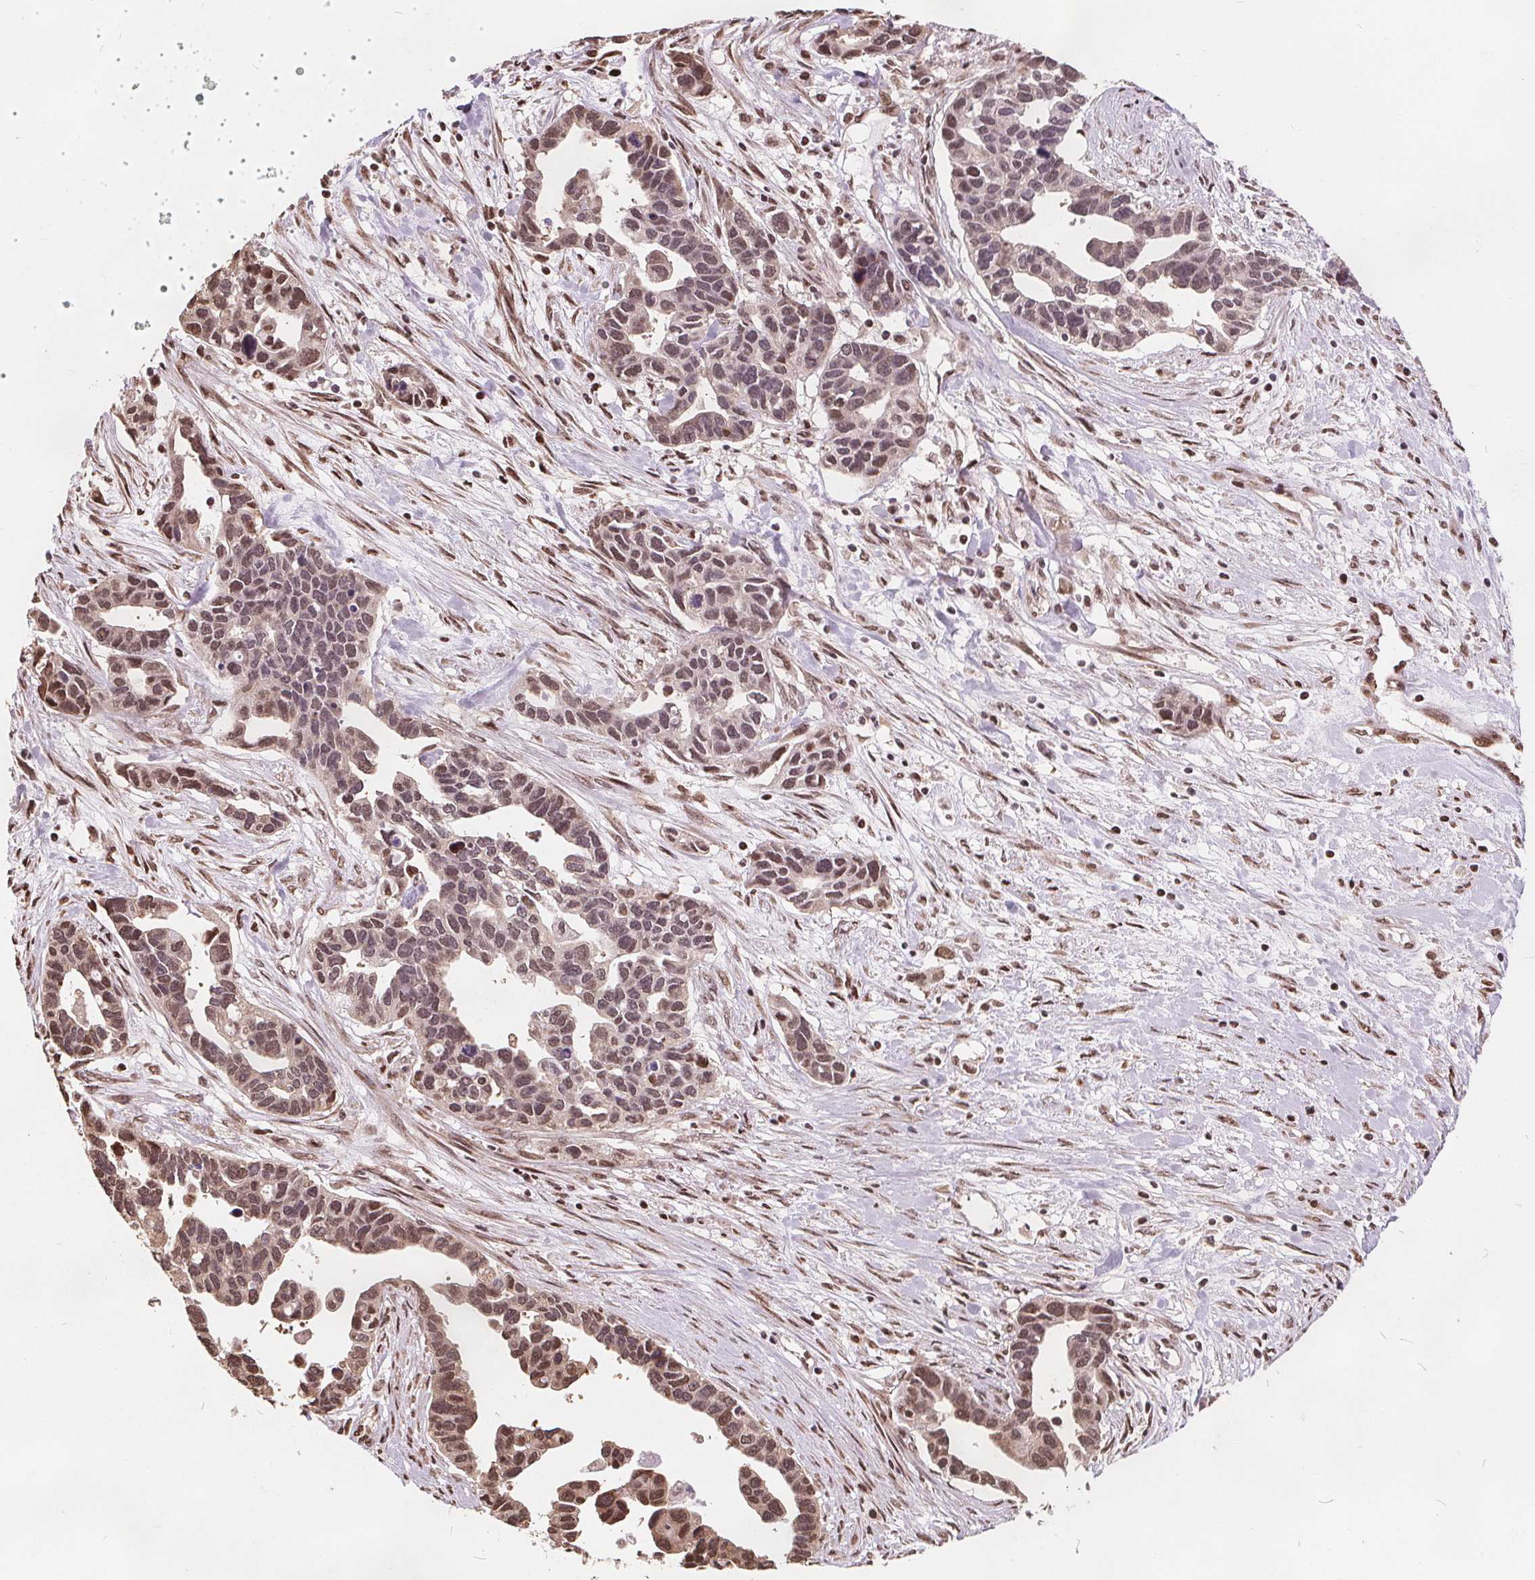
{"staining": {"intensity": "moderate", "quantity": ">75%", "location": "nuclear"}, "tissue": "ovarian cancer", "cell_type": "Tumor cells", "image_type": "cancer", "snomed": [{"axis": "morphology", "description": "Cystadenocarcinoma, serous, NOS"}, {"axis": "topography", "description": "Ovary"}], "caption": "Immunohistochemical staining of ovarian cancer (serous cystadenocarcinoma) exhibits moderate nuclear protein expression in about >75% of tumor cells.", "gene": "ISLR2", "patient": {"sex": "female", "age": 54}}